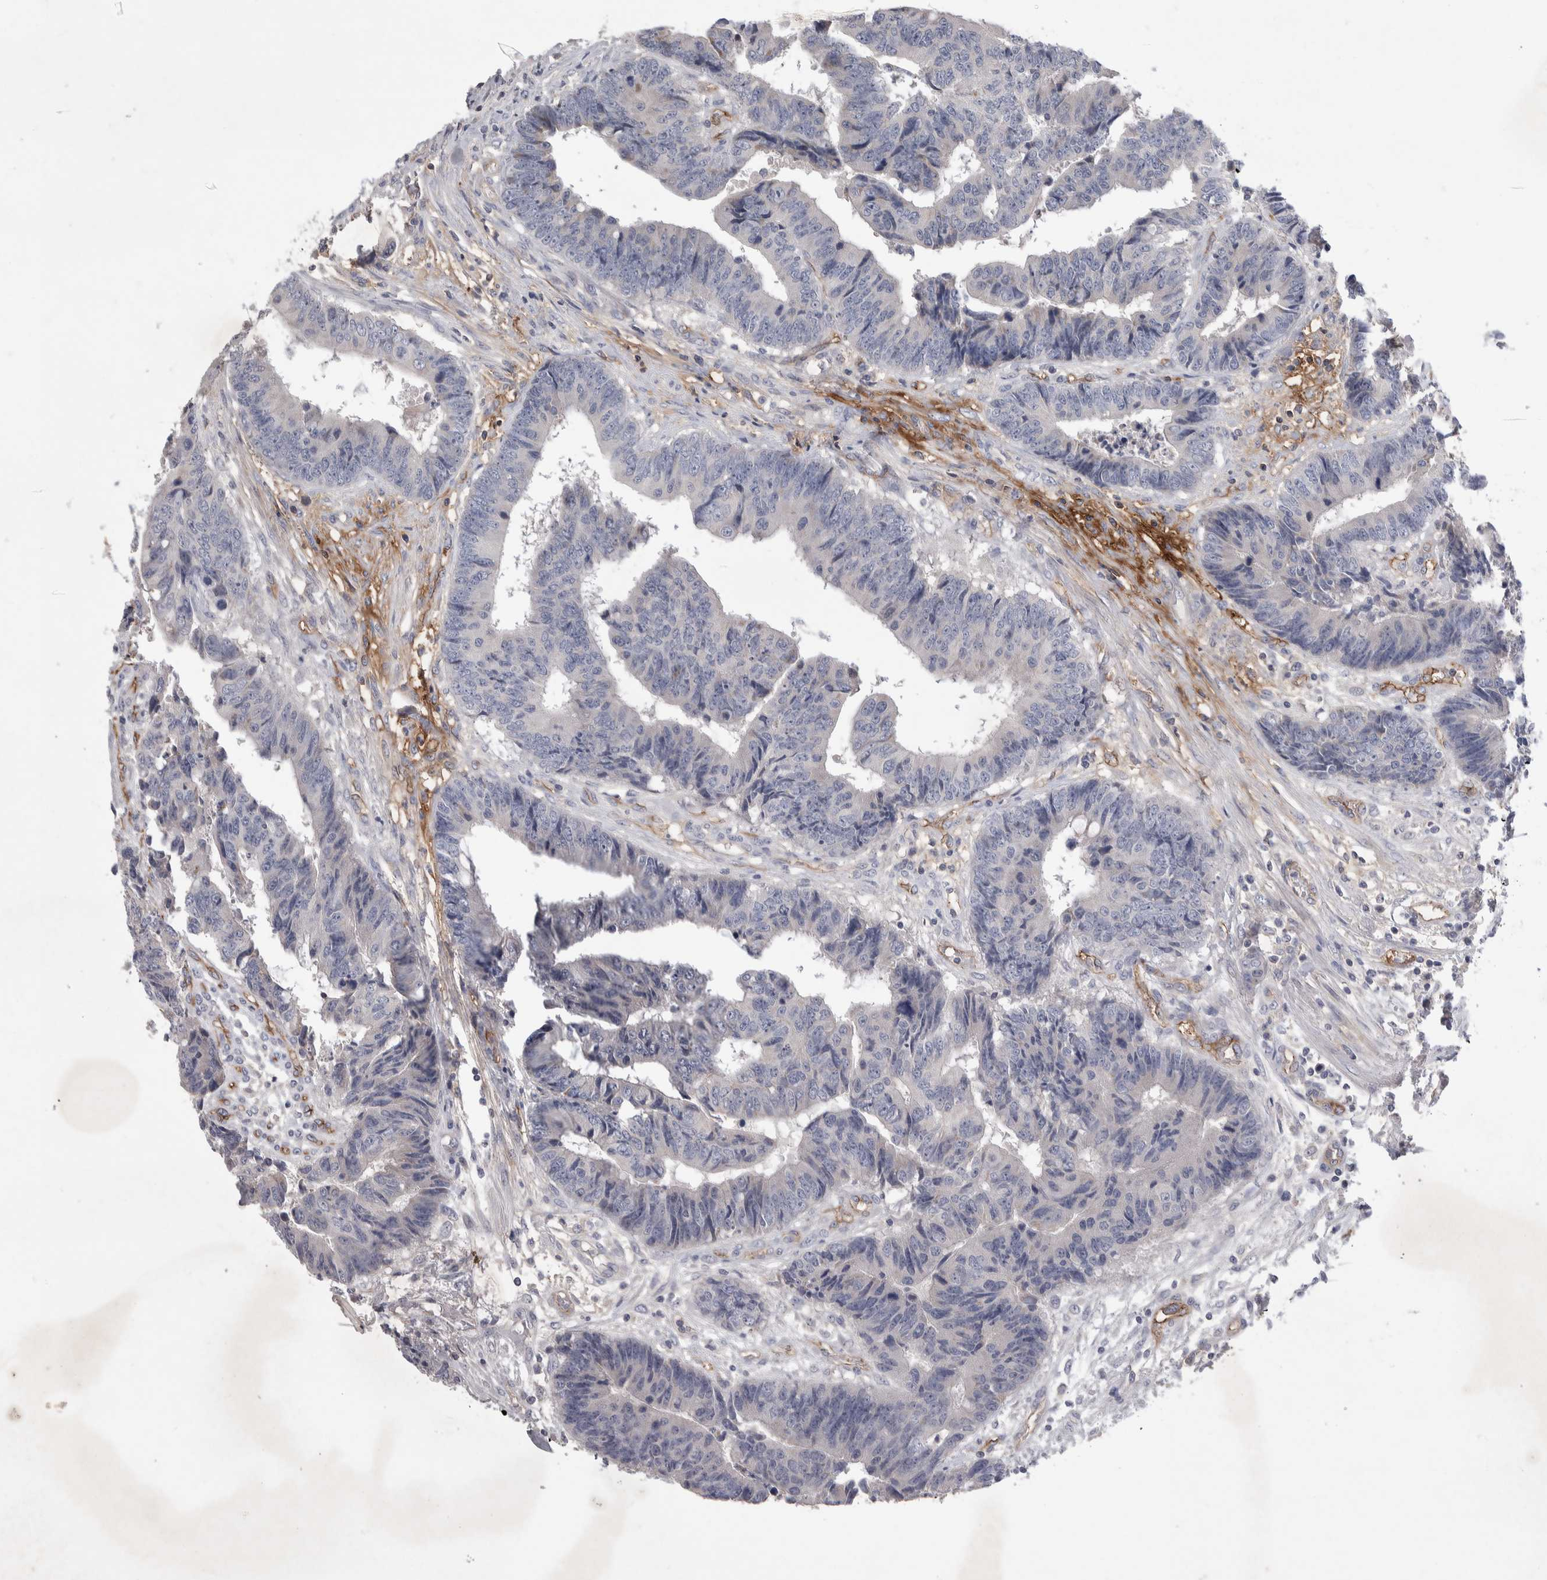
{"staining": {"intensity": "negative", "quantity": "none", "location": "none"}, "tissue": "colorectal cancer", "cell_type": "Tumor cells", "image_type": "cancer", "snomed": [{"axis": "morphology", "description": "Adenocarcinoma, NOS"}, {"axis": "topography", "description": "Rectum"}], "caption": "Immunohistochemistry photomicrograph of neoplastic tissue: colorectal adenocarcinoma stained with DAB reveals no significant protein staining in tumor cells. The staining is performed using DAB (3,3'-diaminobenzidine) brown chromogen with nuclei counter-stained in using hematoxylin.", "gene": "CEP131", "patient": {"sex": "male", "age": 84}}